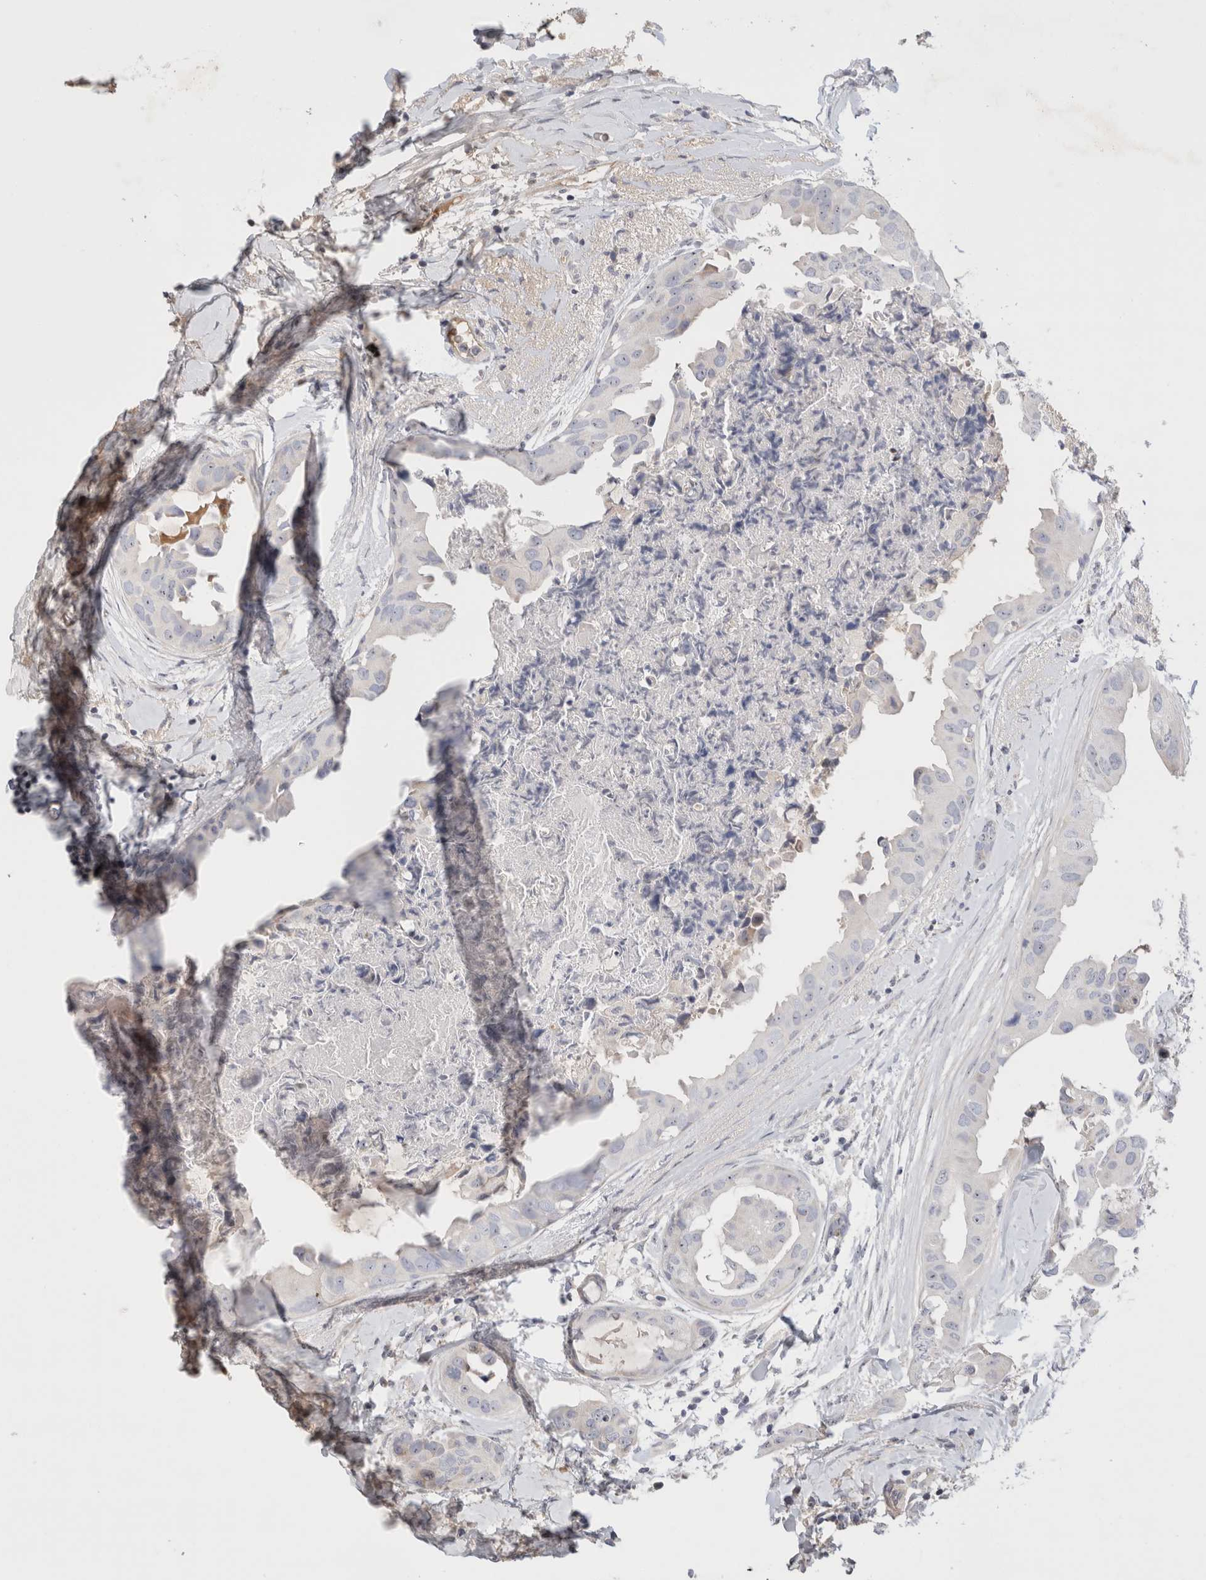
{"staining": {"intensity": "negative", "quantity": "none", "location": "none"}, "tissue": "breast cancer", "cell_type": "Tumor cells", "image_type": "cancer", "snomed": [{"axis": "morphology", "description": "Duct carcinoma"}, {"axis": "topography", "description": "Breast"}], "caption": "This is a image of immunohistochemistry staining of breast cancer (invasive ductal carcinoma), which shows no positivity in tumor cells.", "gene": "ECHDC2", "patient": {"sex": "female", "age": 40}}